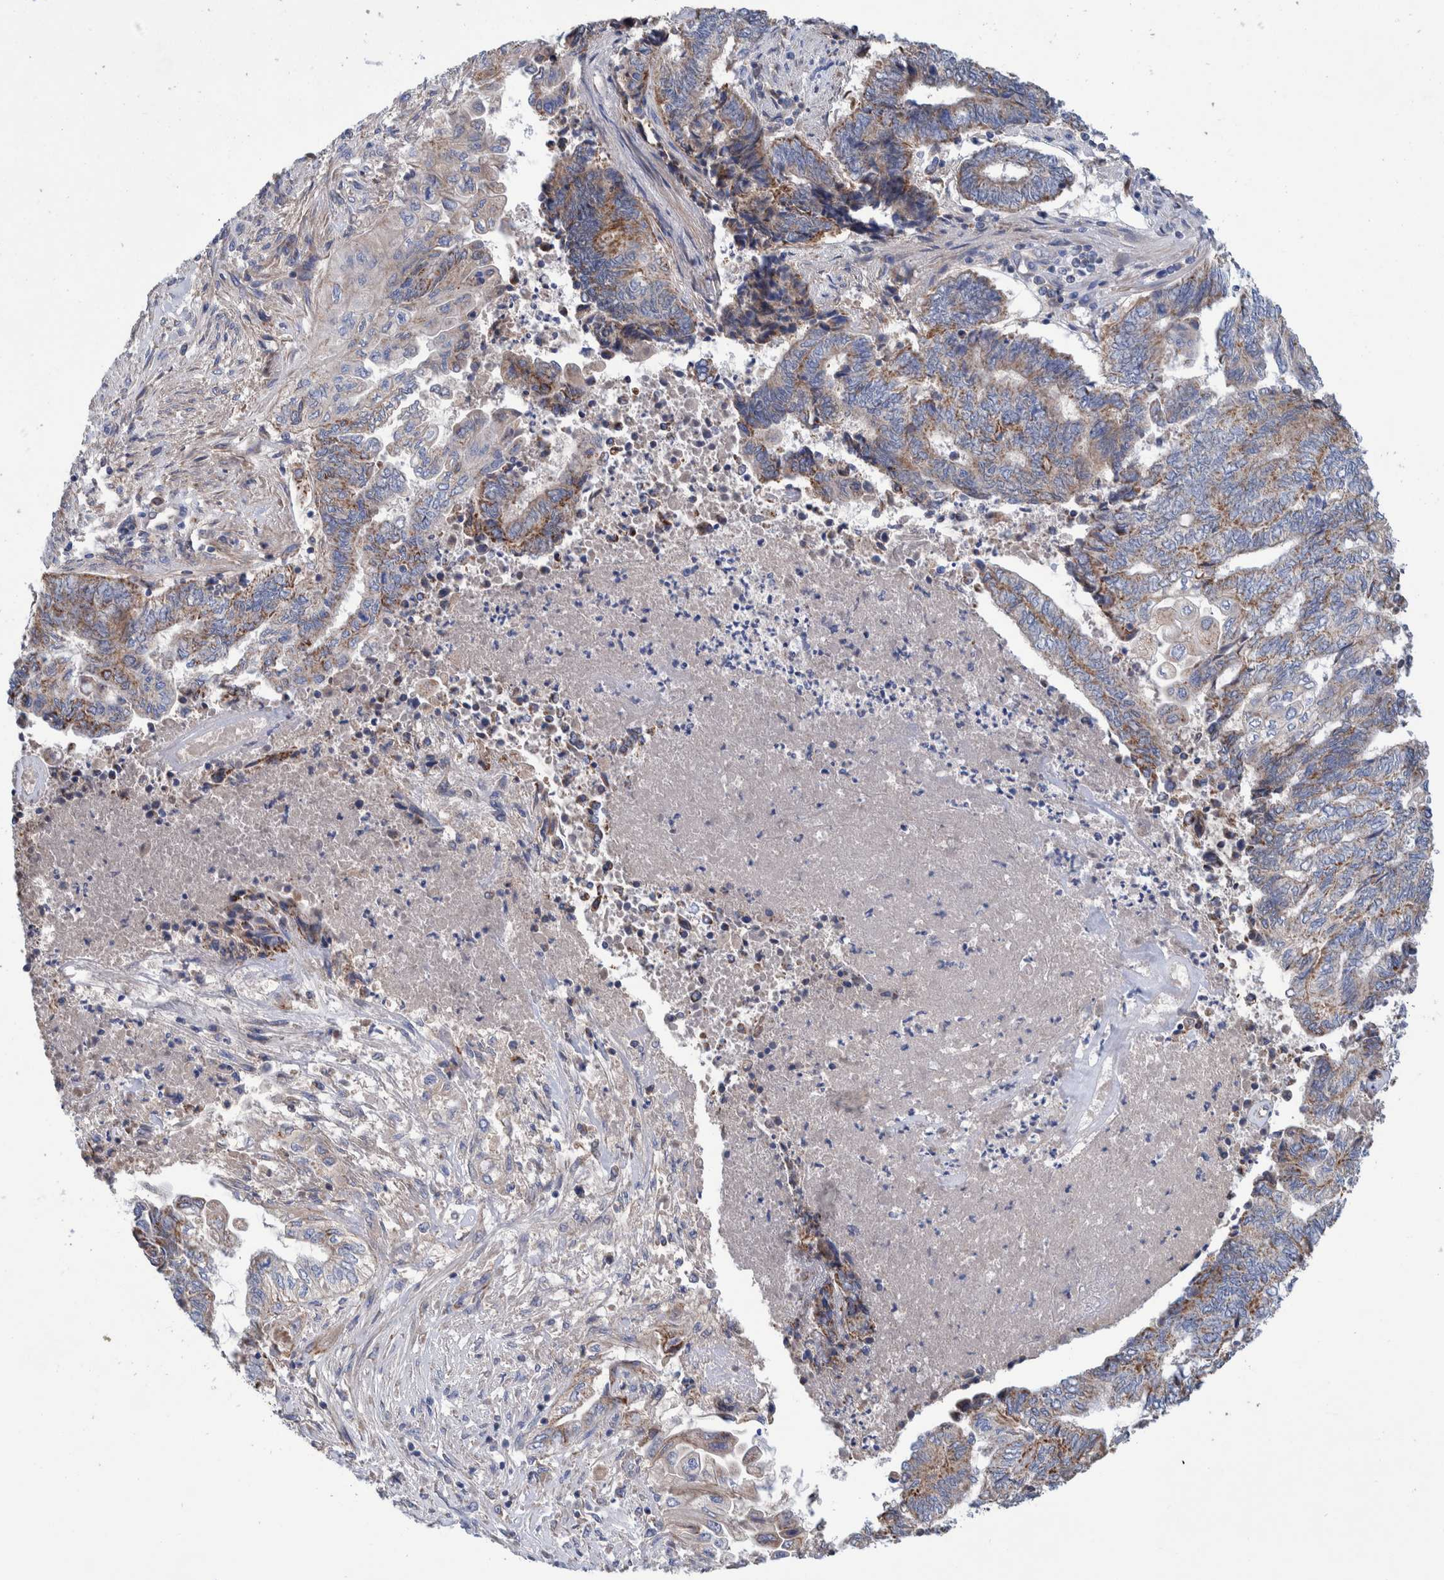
{"staining": {"intensity": "moderate", "quantity": ">75%", "location": "cytoplasmic/membranous"}, "tissue": "endometrial cancer", "cell_type": "Tumor cells", "image_type": "cancer", "snomed": [{"axis": "morphology", "description": "Adenocarcinoma, NOS"}, {"axis": "topography", "description": "Uterus"}, {"axis": "topography", "description": "Endometrium"}], "caption": "A brown stain shows moderate cytoplasmic/membranous expression of a protein in adenocarcinoma (endometrial) tumor cells. Nuclei are stained in blue.", "gene": "DECR1", "patient": {"sex": "female", "age": 70}}